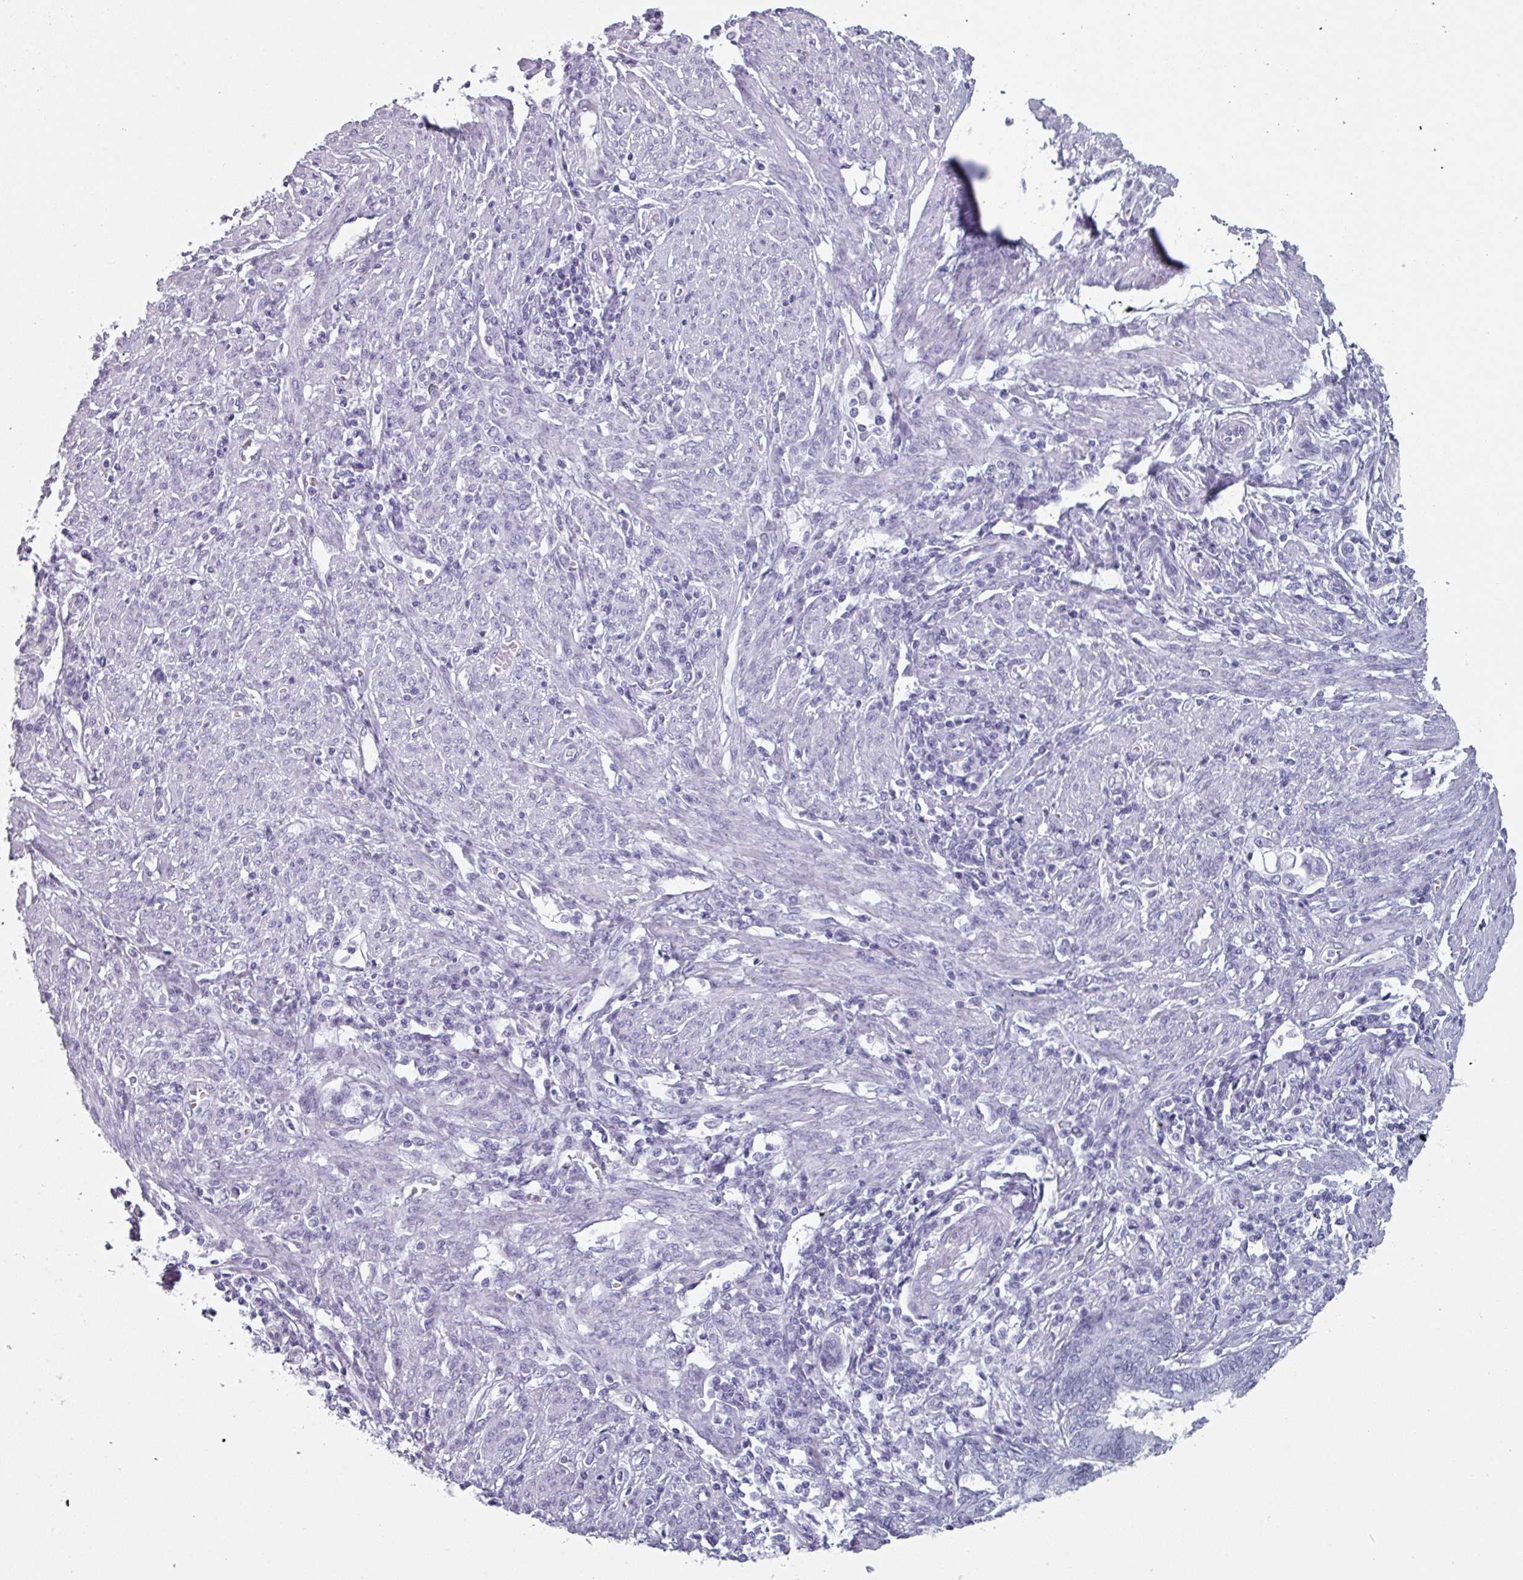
{"staining": {"intensity": "negative", "quantity": "none", "location": "none"}, "tissue": "endometrial cancer", "cell_type": "Tumor cells", "image_type": "cancer", "snomed": [{"axis": "morphology", "description": "Adenocarcinoma, NOS"}, {"axis": "topography", "description": "Uterus"}, {"axis": "topography", "description": "Endometrium"}], "caption": "This is a photomicrograph of immunohistochemistry staining of endometrial cancer, which shows no positivity in tumor cells. Brightfield microscopy of immunohistochemistry stained with DAB (brown) and hematoxylin (blue), captured at high magnification.", "gene": "SLC35G2", "patient": {"sex": "female", "age": 70}}